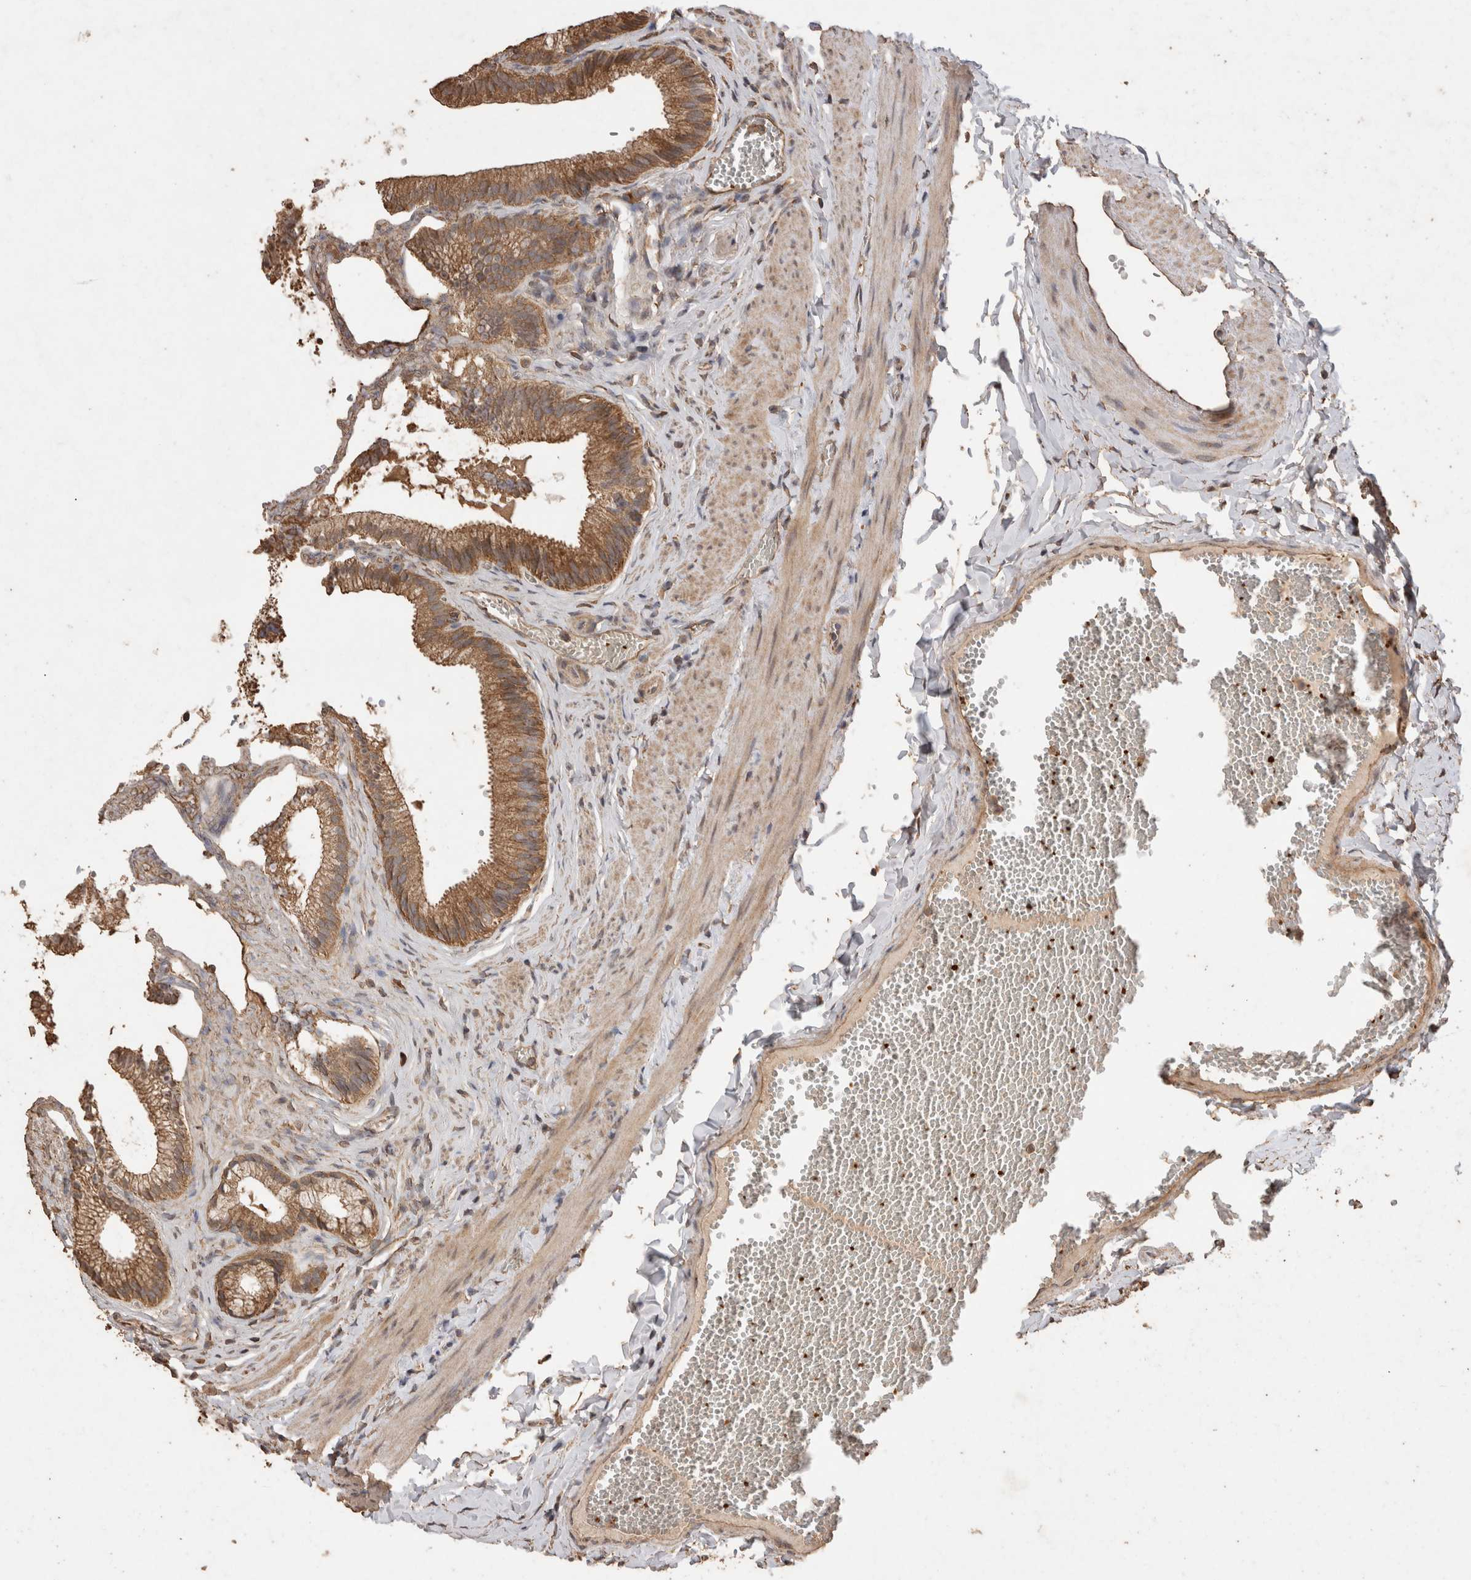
{"staining": {"intensity": "strong", "quantity": ">75%", "location": "cytoplasmic/membranous"}, "tissue": "gallbladder", "cell_type": "Glandular cells", "image_type": "normal", "snomed": [{"axis": "morphology", "description": "Normal tissue, NOS"}, {"axis": "topography", "description": "Gallbladder"}], "caption": "Immunohistochemistry of benign human gallbladder demonstrates high levels of strong cytoplasmic/membranous expression in approximately >75% of glandular cells.", "gene": "SNX31", "patient": {"sex": "male", "age": 38}}